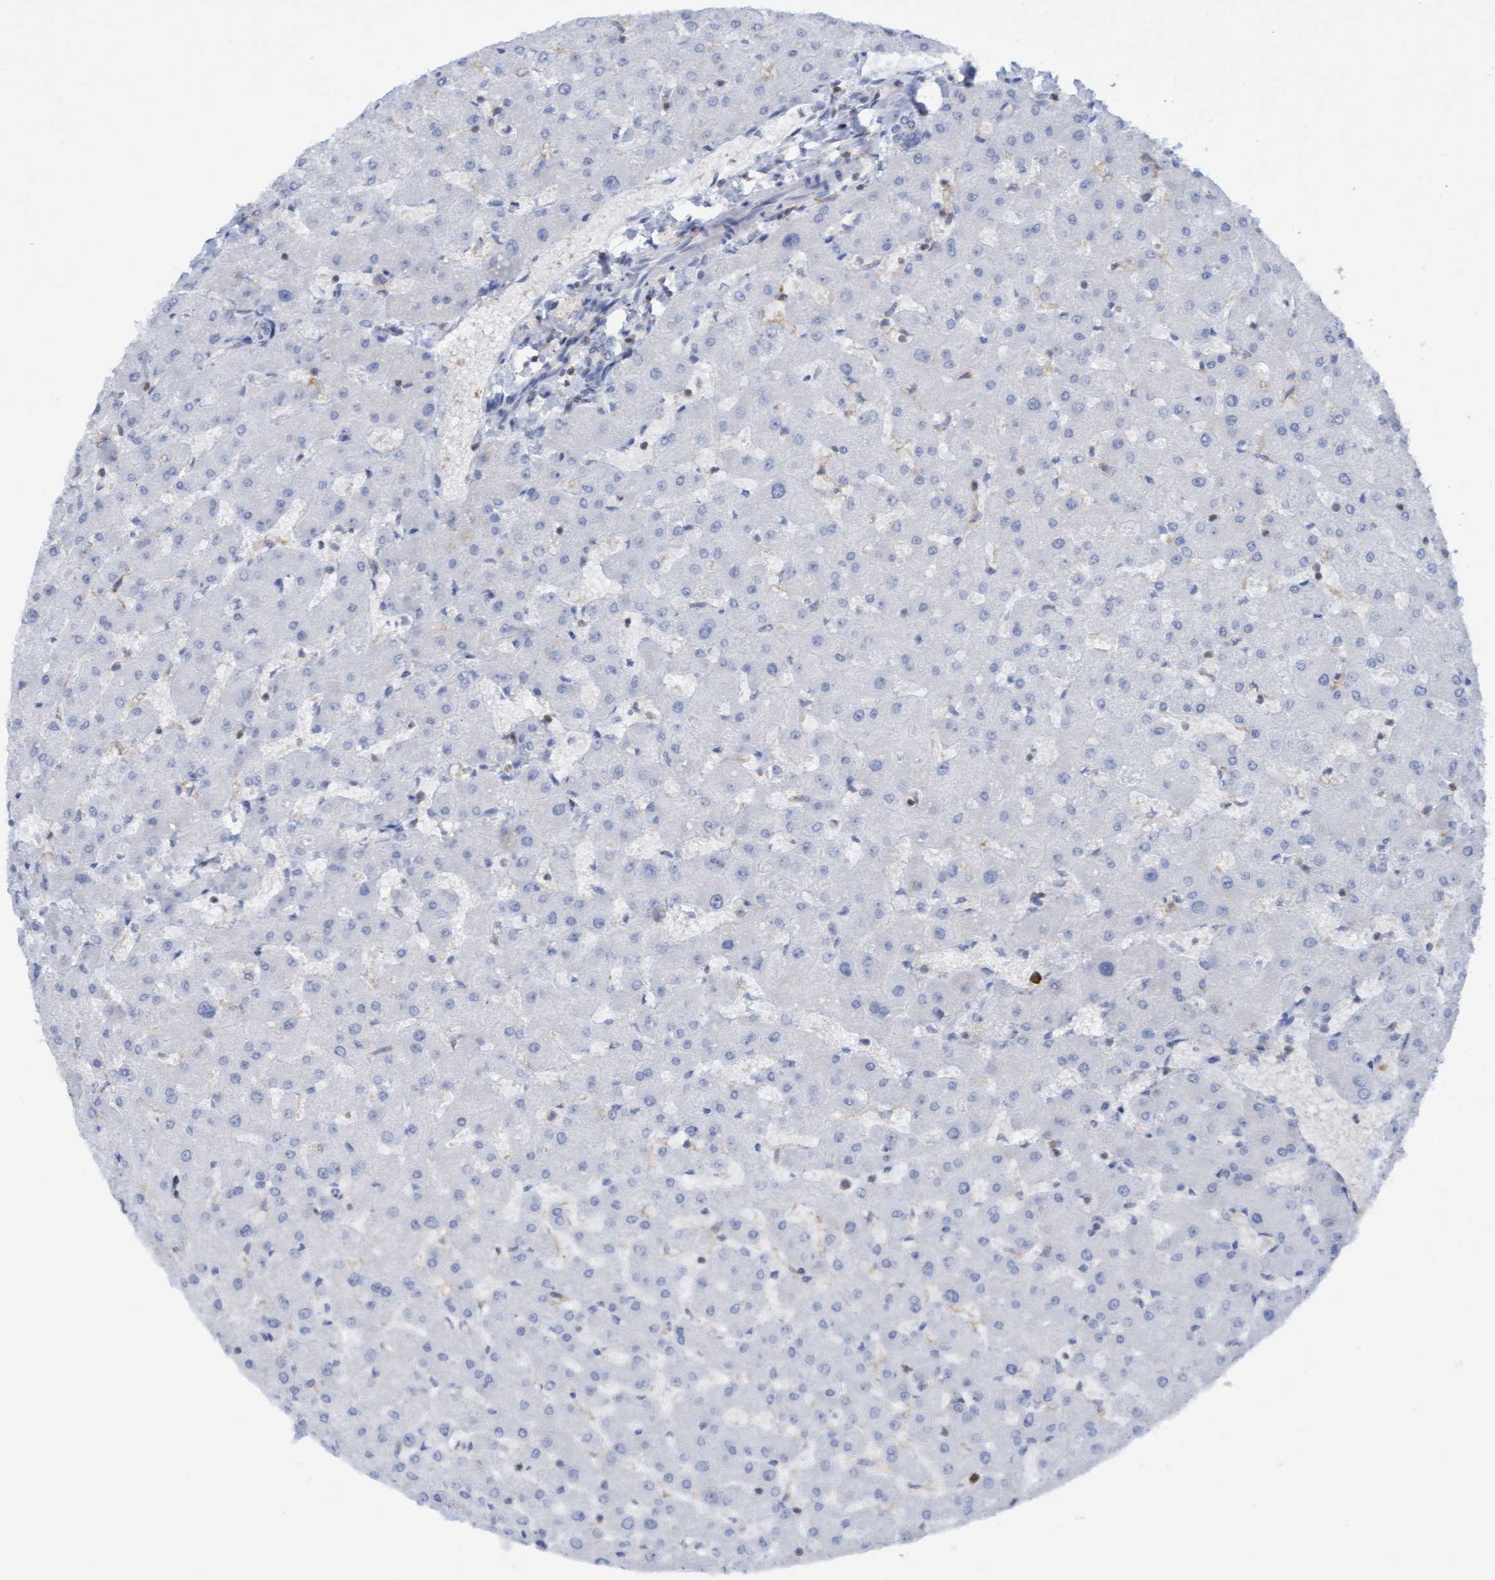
{"staining": {"intensity": "negative", "quantity": "none", "location": "none"}, "tissue": "liver", "cell_type": "Cholangiocytes", "image_type": "normal", "snomed": [{"axis": "morphology", "description": "Normal tissue, NOS"}, {"axis": "topography", "description": "Liver"}], "caption": "Histopathology image shows no significant protein staining in cholangiocytes of unremarkable liver. (Stains: DAB immunohistochemistry (IHC) with hematoxylin counter stain, Microscopy: brightfield microscopy at high magnification).", "gene": "FNBP1", "patient": {"sex": "female", "age": 63}}